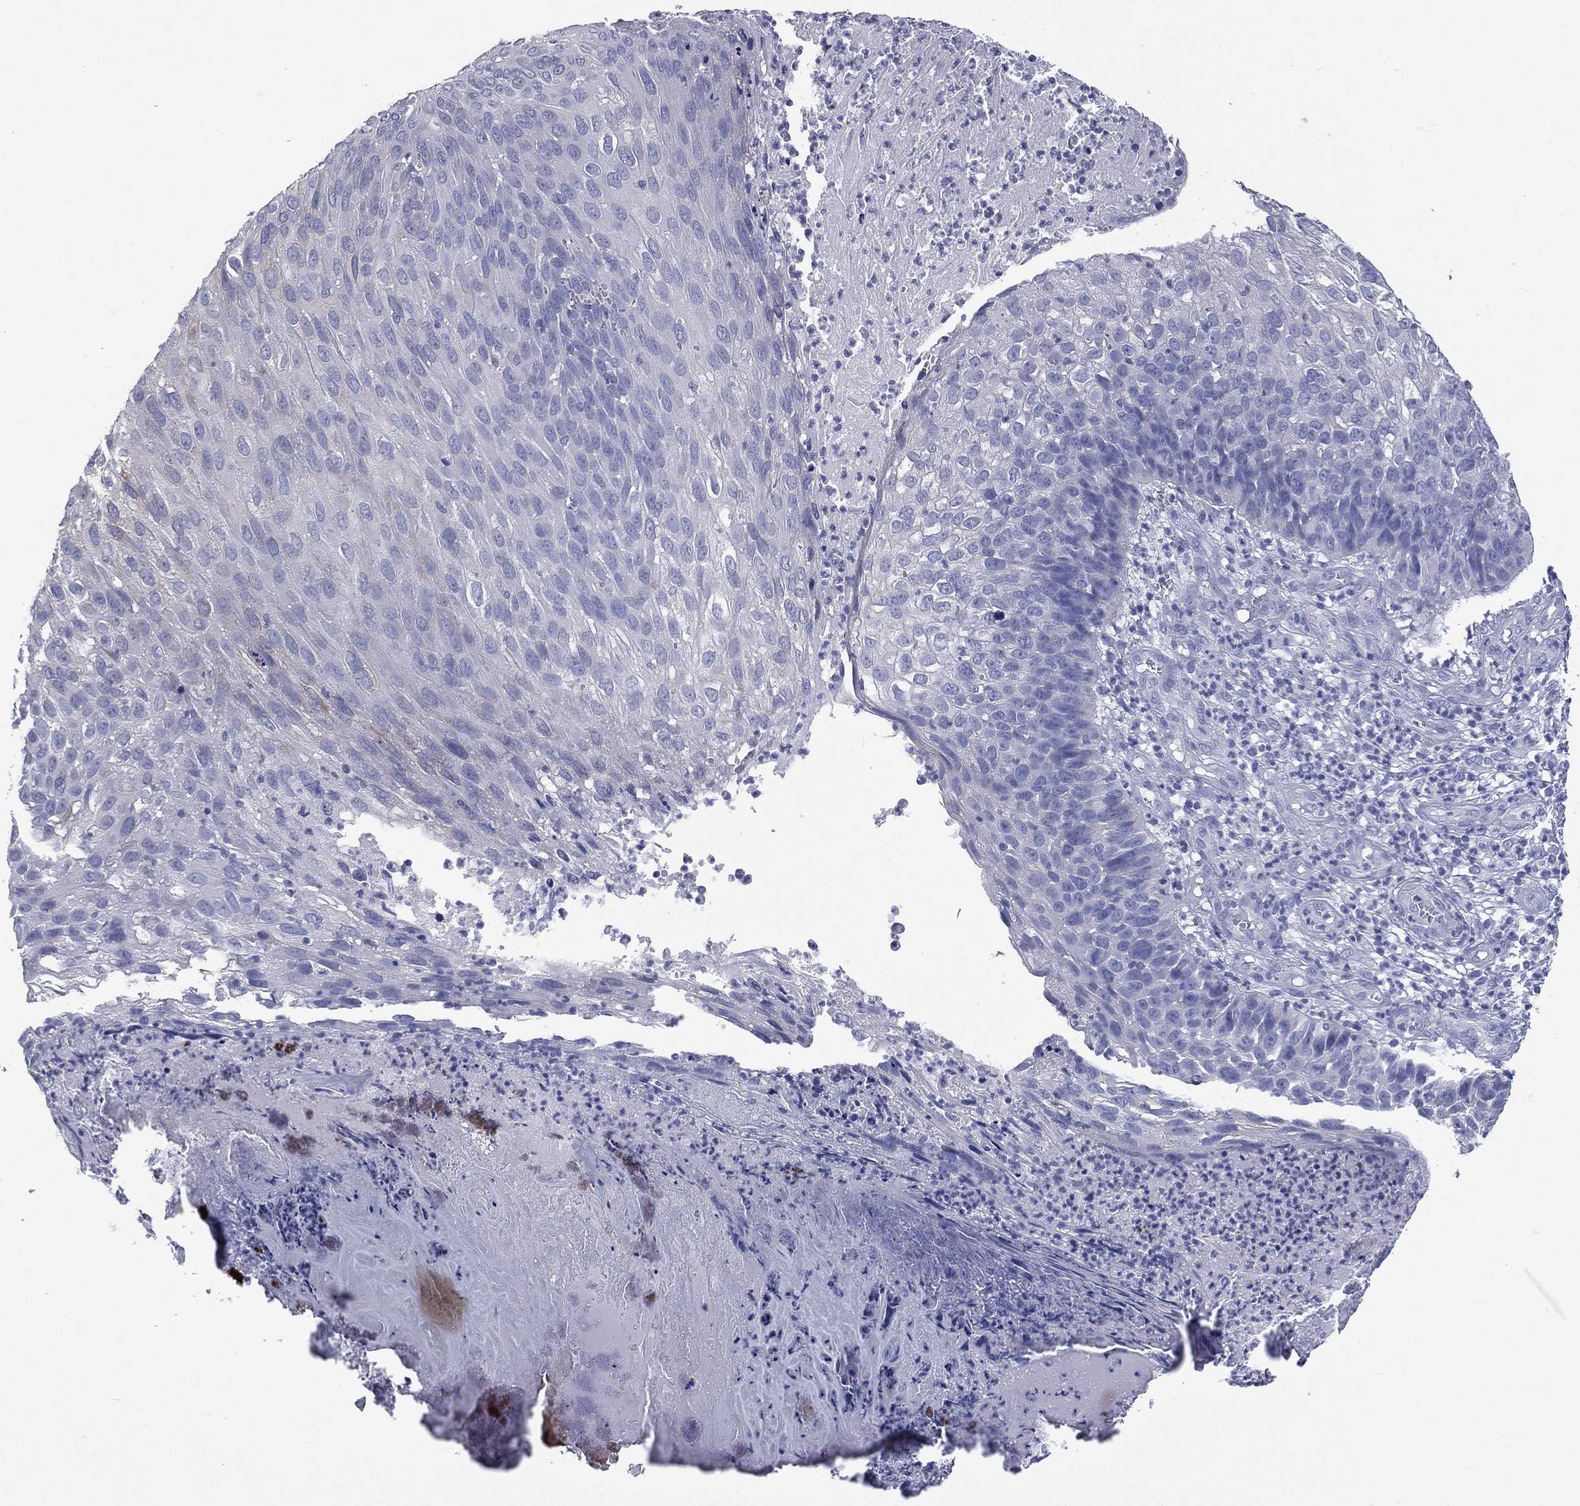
{"staining": {"intensity": "negative", "quantity": "none", "location": "none"}, "tissue": "skin cancer", "cell_type": "Tumor cells", "image_type": "cancer", "snomed": [{"axis": "morphology", "description": "Squamous cell carcinoma, NOS"}, {"axis": "topography", "description": "Skin"}], "caption": "High power microscopy micrograph of an immunohistochemistry image of skin squamous cell carcinoma, revealing no significant staining in tumor cells.", "gene": "CES2", "patient": {"sex": "male", "age": 92}}